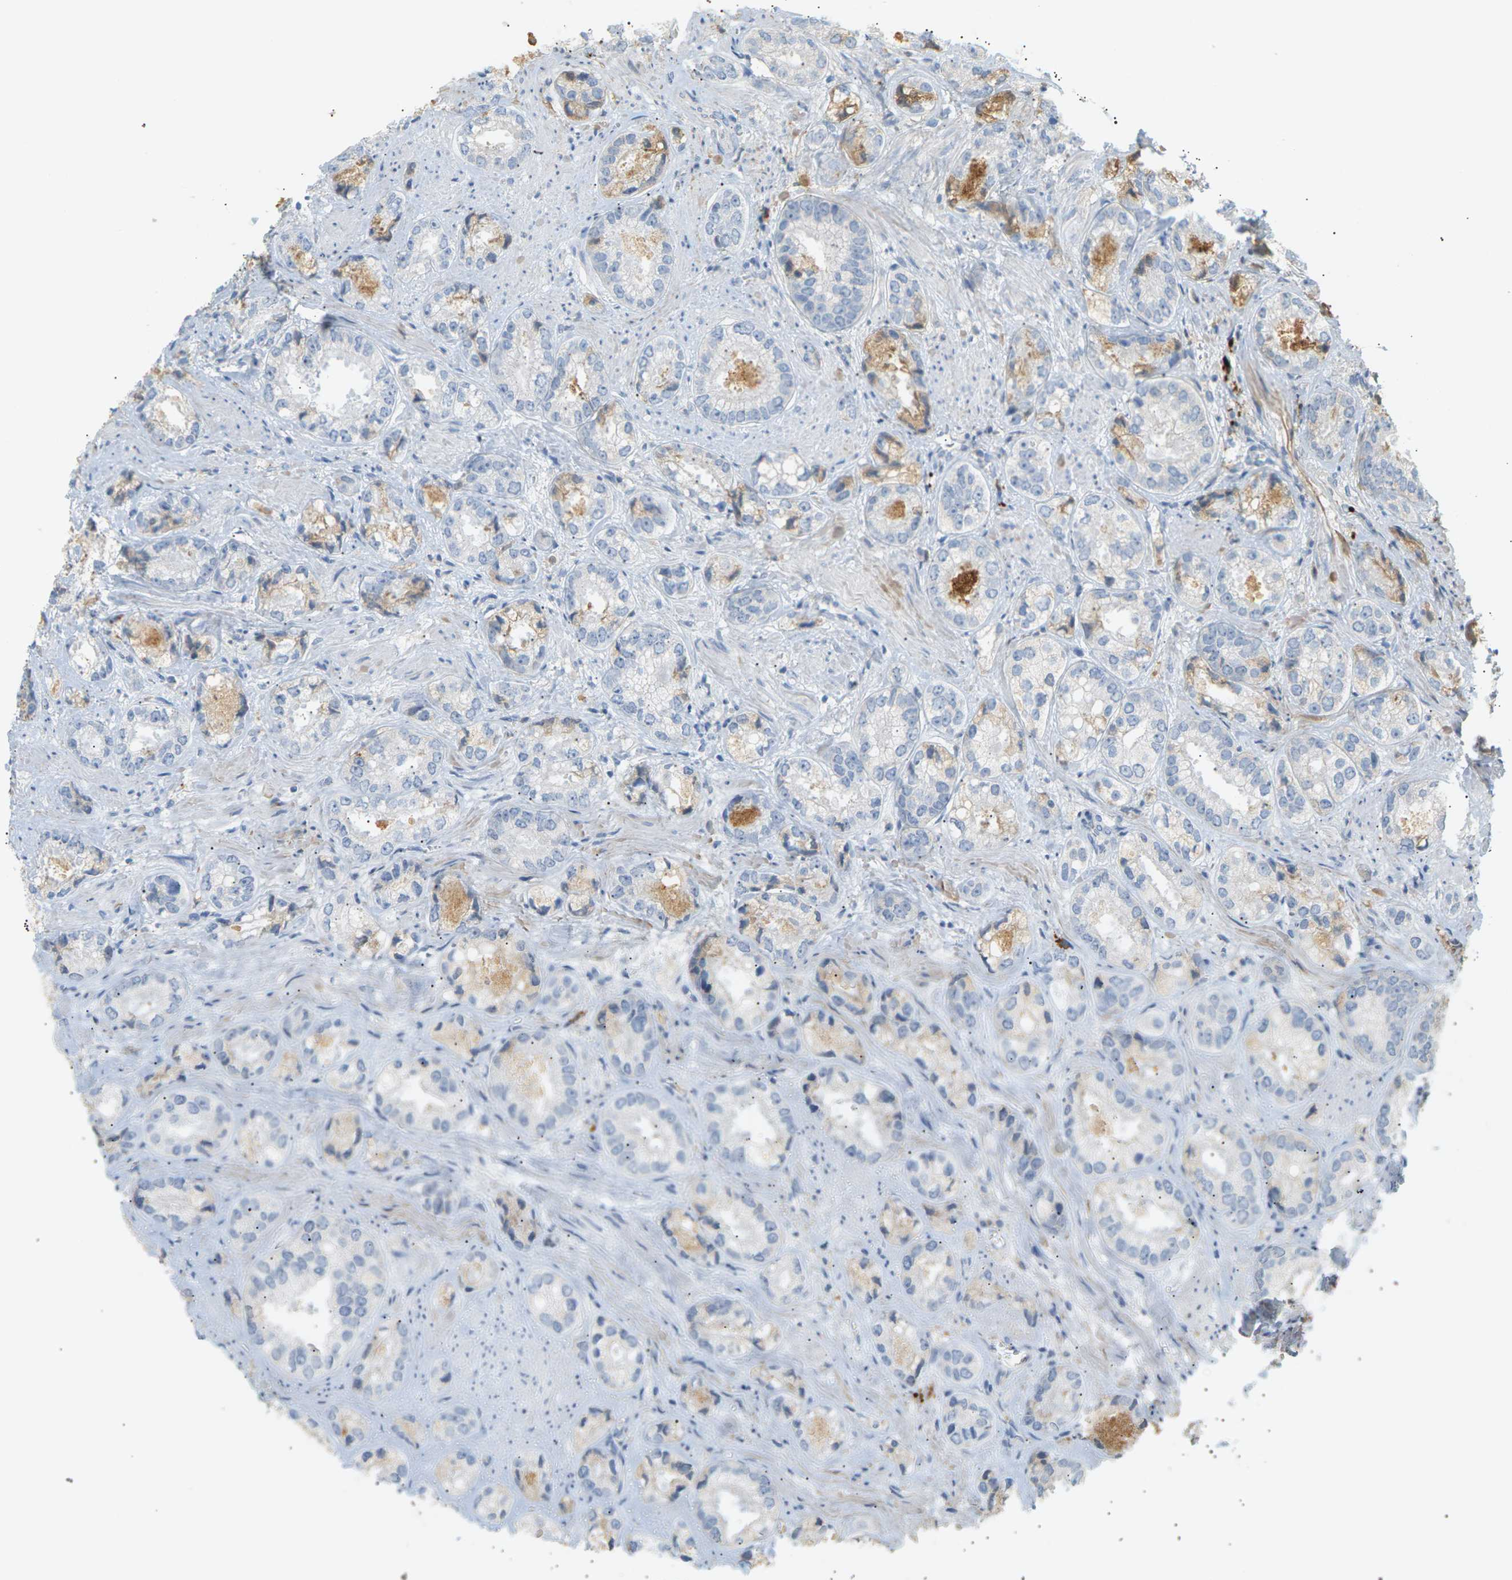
{"staining": {"intensity": "negative", "quantity": "none", "location": "none"}, "tissue": "prostate cancer", "cell_type": "Tumor cells", "image_type": "cancer", "snomed": [{"axis": "morphology", "description": "Adenocarcinoma, High grade"}, {"axis": "topography", "description": "Prostate"}], "caption": "An IHC micrograph of prostate cancer is shown. There is no staining in tumor cells of prostate cancer.", "gene": "IGLC3", "patient": {"sex": "male", "age": 61}}